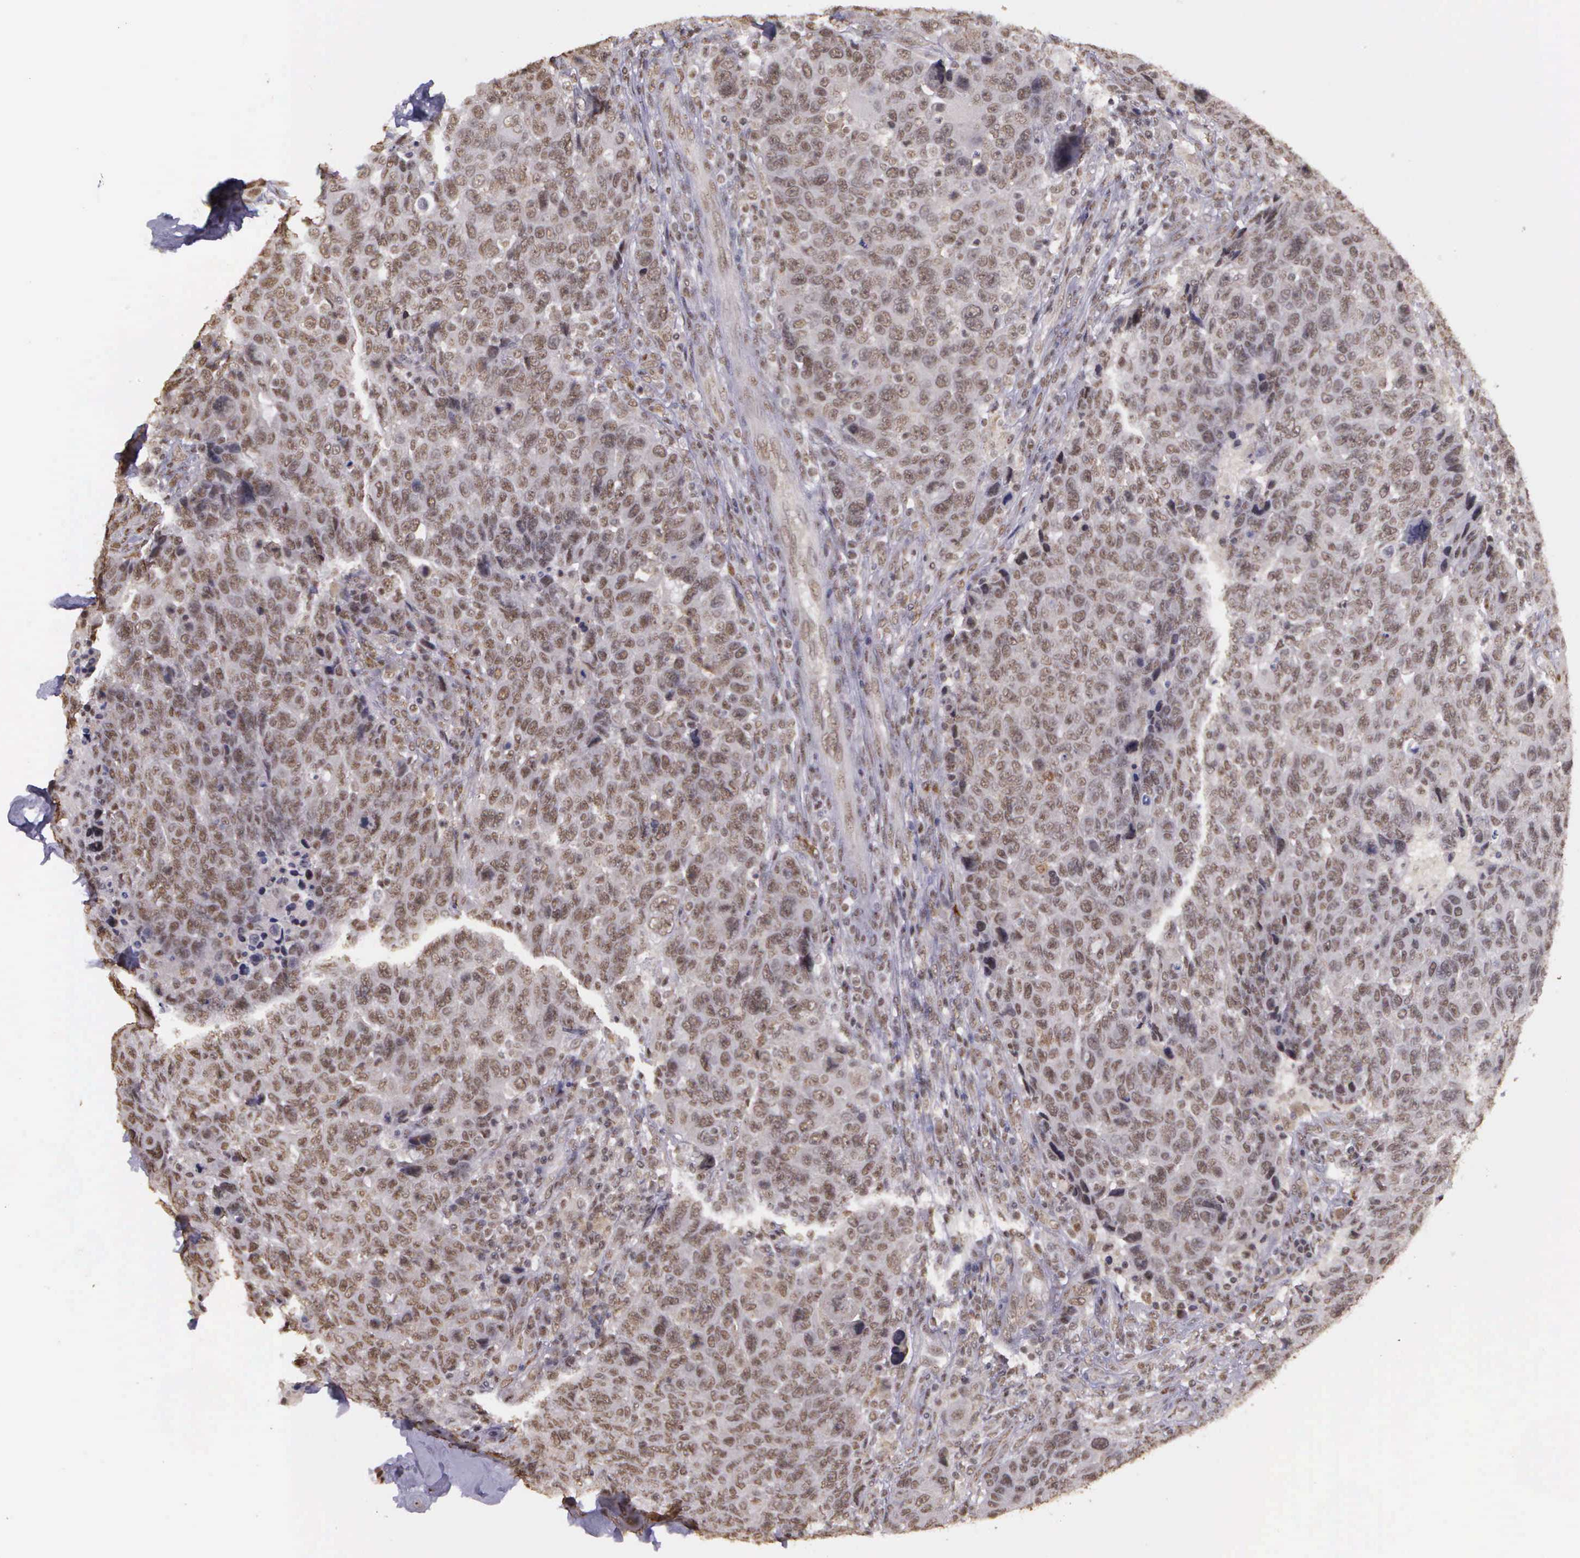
{"staining": {"intensity": "moderate", "quantity": ">75%", "location": "nuclear"}, "tissue": "breast cancer", "cell_type": "Tumor cells", "image_type": "cancer", "snomed": [{"axis": "morphology", "description": "Duct carcinoma"}, {"axis": "topography", "description": "Breast"}], "caption": "IHC histopathology image of breast intraductal carcinoma stained for a protein (brown), which displays medium levels of moderate nuclear expression in about >75% of tumor cells.", "gene": "ARMCX5", "patient": {"sex": "female", "age": 37}}